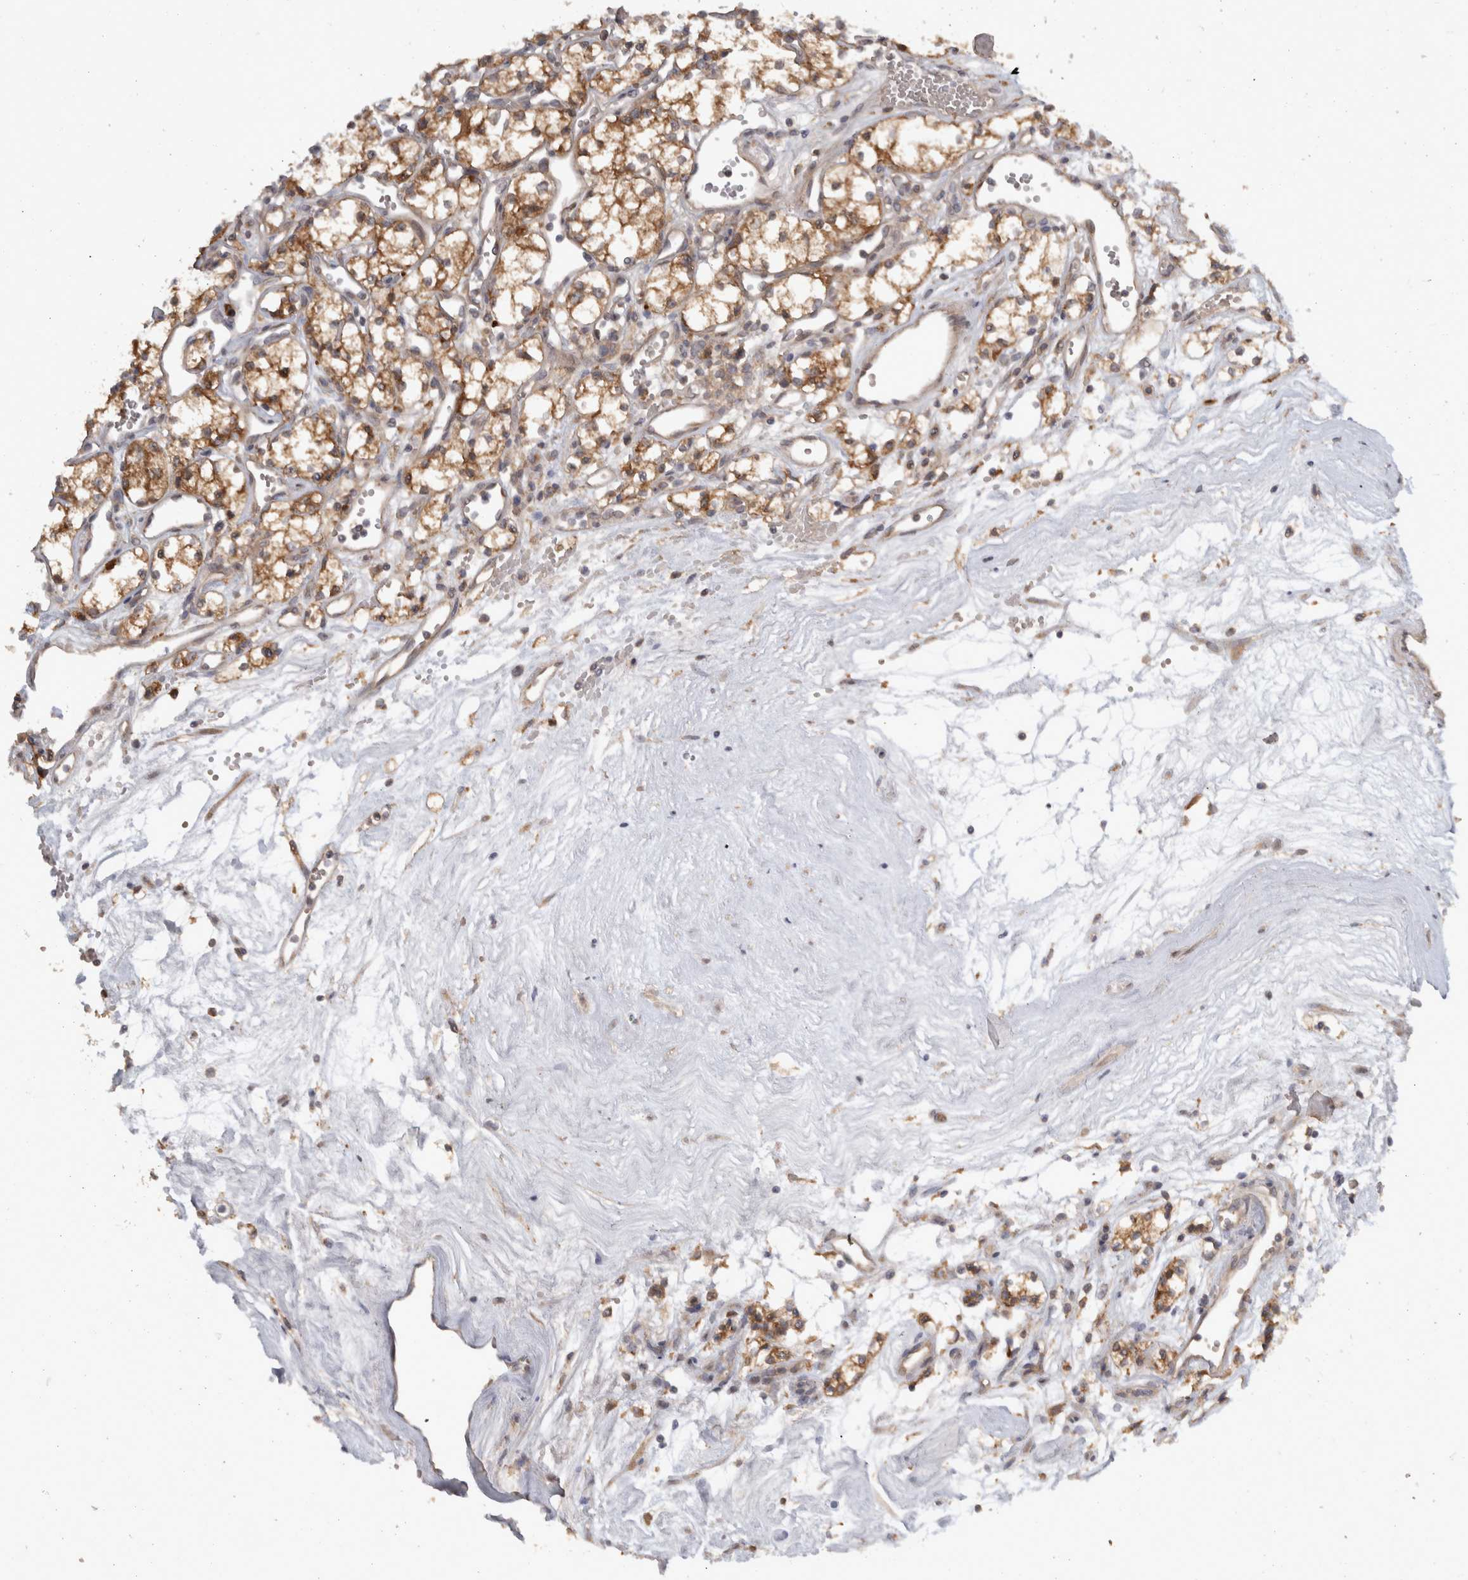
{"staining": {"intensity": "moderate", "quantity": ">75%", "location": "cytoplasmic/membranous"}, "tissue": "renal cancer", "cell_type": "Tumor cells", "image_type": "cancer", "snomed": [{"axis": "morphology", "description": "Adenocarcinoma, NOS"}, {"axis": "topography", "description": "Kidney"}], "caption": "Adenocarcinoma (renal) stained with immunohistochemistry (IHC) reveals moderate cytoplasmic/membranous staining in approximately >75% of tumor cells. The protein of interest is stained brown, and the nuclei are stained in blue (DAB (3,3'-diaminobenzidine) IHC with brightfield microscopy, high magnification).", "gene": "VEPH1", "patient": {"sex": "male", "age": 59}}